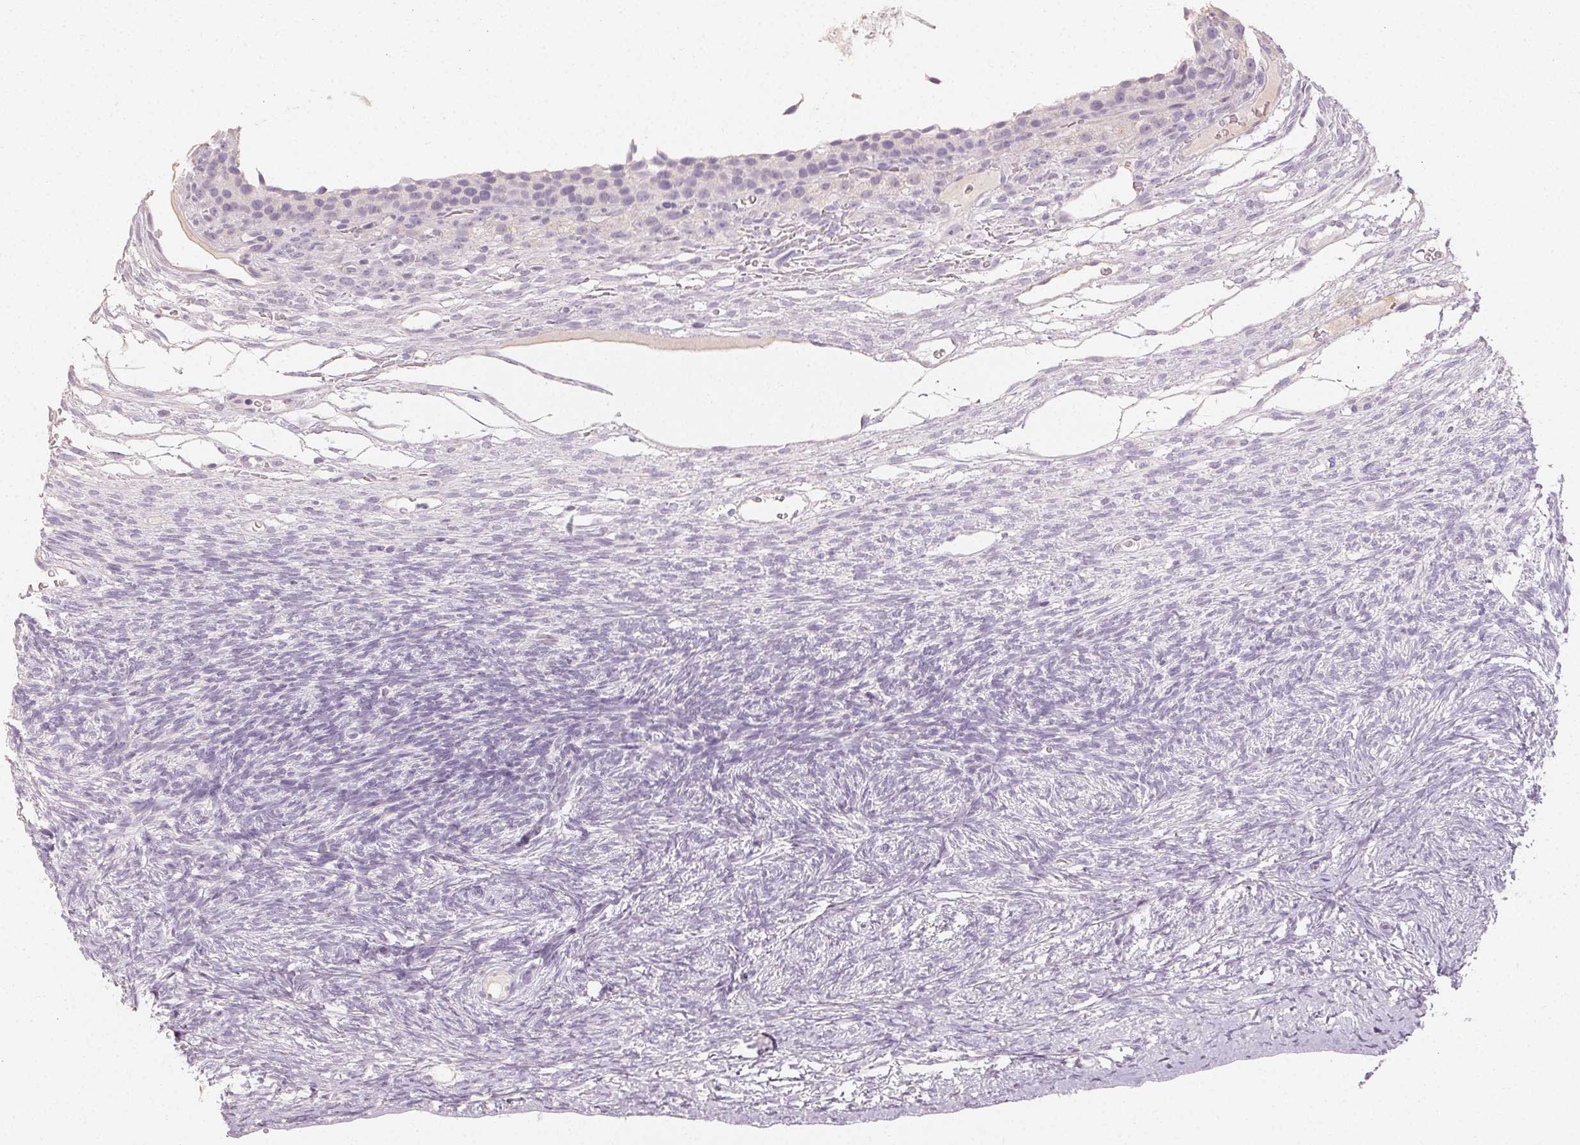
{"staining": {"intensity": "weak", "quantity": "25%-75%", "location": "cytoplasmic/membranous"}, "tissue": "ovary", "cell_type": "Follicle cells", "image_type": "normal", "snomed": [{"axis": "morphology", "description": "Normal tissue, NOS"}, {"axis": "topography", "description": "Ovary"}], "caption": "A brown stain labels weak cytoplasmic/membranous expression of a protein in follicle cells of normal human ovary.", "gene": "LVRN", "patient": {"sex": "female", "age": 34}}